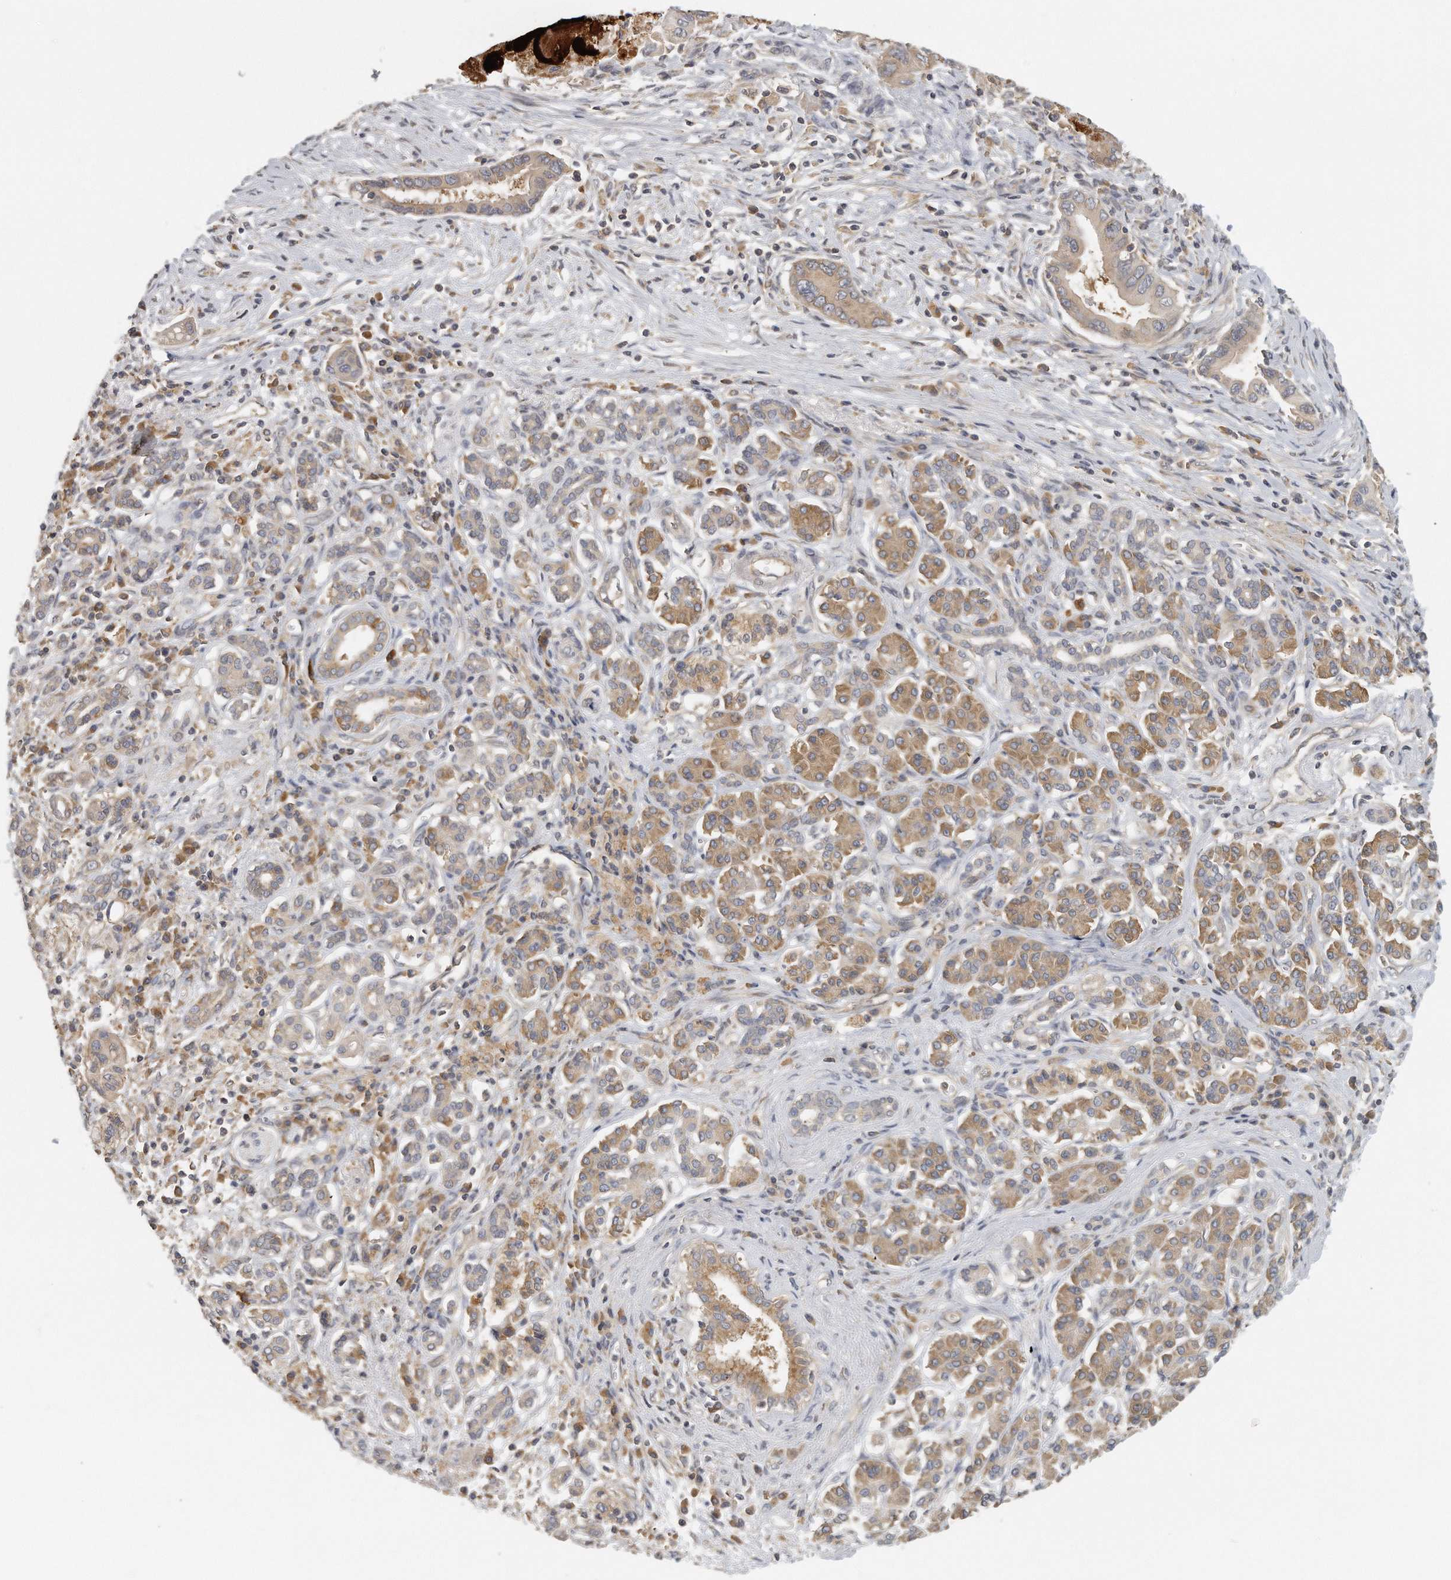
{"staining": {"intensity": "weak", "quantity": ">75%", "location": "cytoplasmic/membranous"}, "tissue": "pancreatic cancer", "cell_type": "Tumor cells", "image_type": "cancer", "snomed": [{"axis": "morphology", "description": "Adenocarcinoma, NOS"}, {"axis": "topography", "description": "Pancreas"}], "caption": "A high-resolution micrograph shows IHC staining of adenocarcinoma (pancreatic), which exhibits weak cytoplasmic/membranous positivity in approximately >75% of tumor cells.", "gene": "EIF3I", "patient": {"sex": "male", "age": 78}}